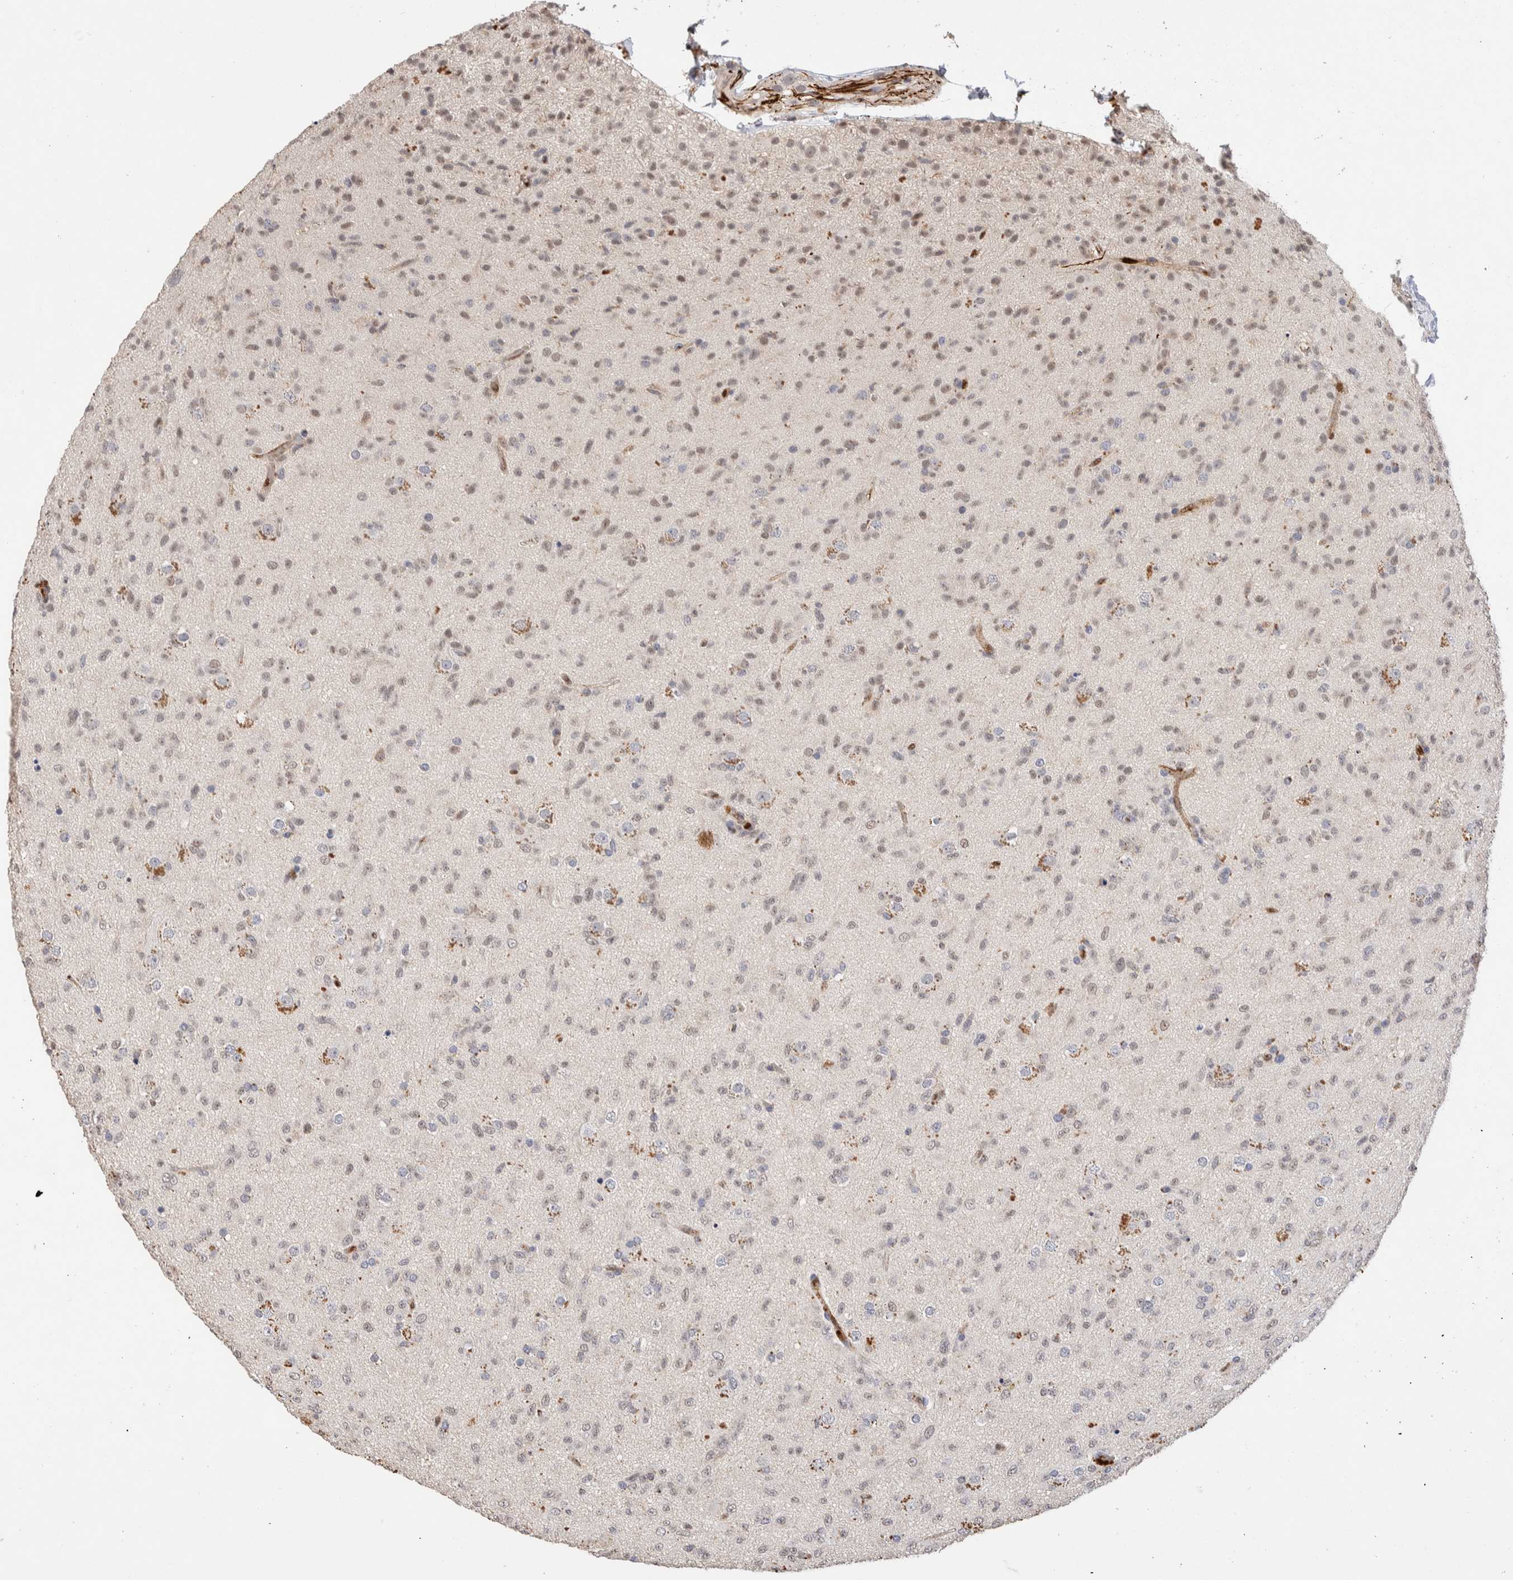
{"staining": {"intensity": "weak", "quantity": "<25%", "location": "nuclear"}, "tissue": "glioma", "cell_type": "Tumor cells", "image_type": "cancer", "snomed": [{"axis": "morphology", "description": "Glioma, malignant, Low grade"}, {"axis": "topography", "description": "Brain"}], "caption": "This is an immunohistochemistry histopathology image of glioma. There is no positivity in tumor cells.", "gene": "NSMAF", "patient": {"sex": "male", "age": 65}}